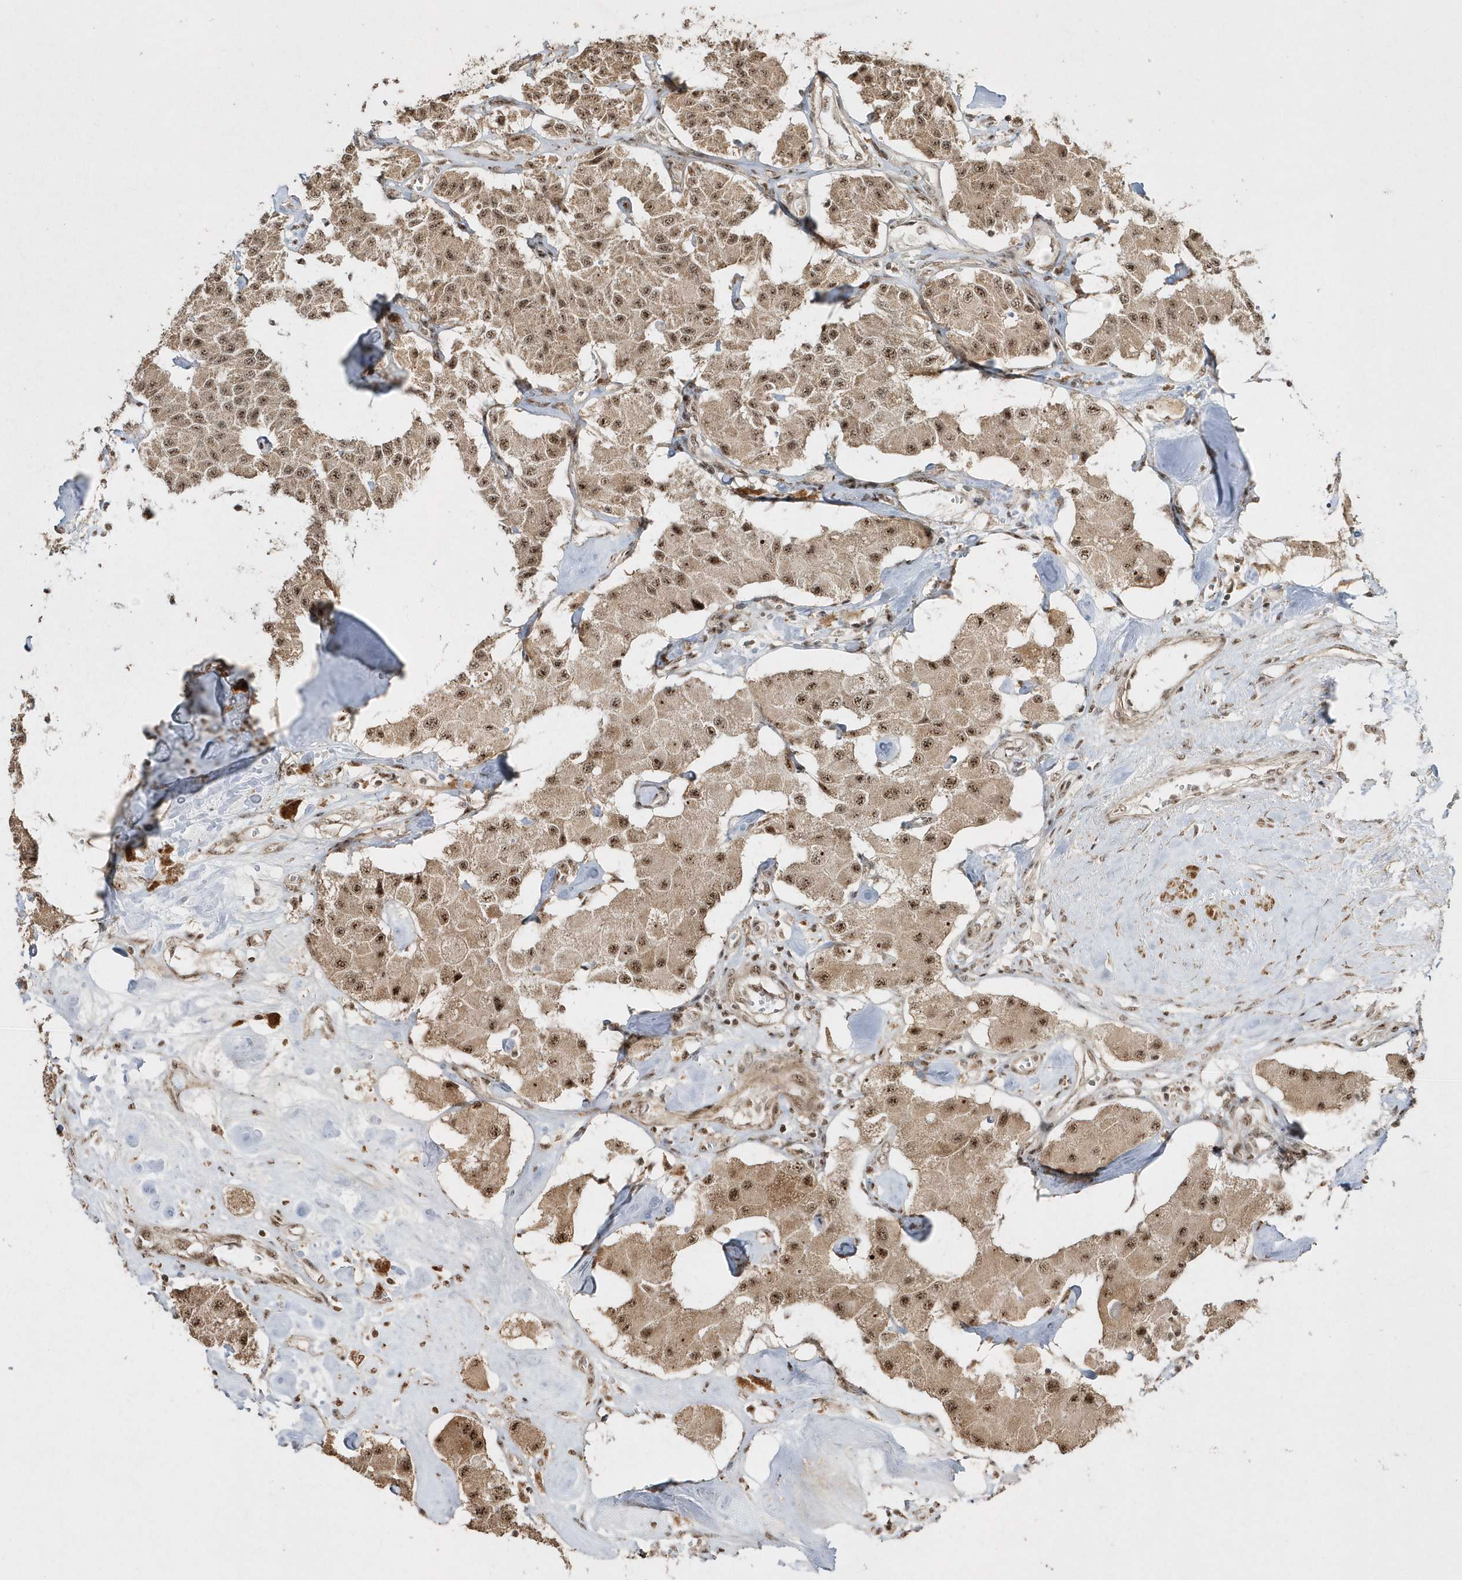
{"staining": {"intensity": "moderate", "quantity": ">75%", "location": "nuclear"}, "tissue": "carcinoid", "cell_type": "Tumor cells", "image_type": "cancer", "snomed": [{"axis": "morphology", "description": "Carcinoid, malignant, NOS"}, {"axis": "topography", "description": "Pancreas"}], "caption": "High-power microscopy captured an IHC micrograph of carcinoid, revealing moderate nuclear staining in about >75% of tumor cells. The protein is shown in brown color, while the nuclei are stained blue.", "gene": "POLR3B", "patient": {"sex": "male", "age": 41}}